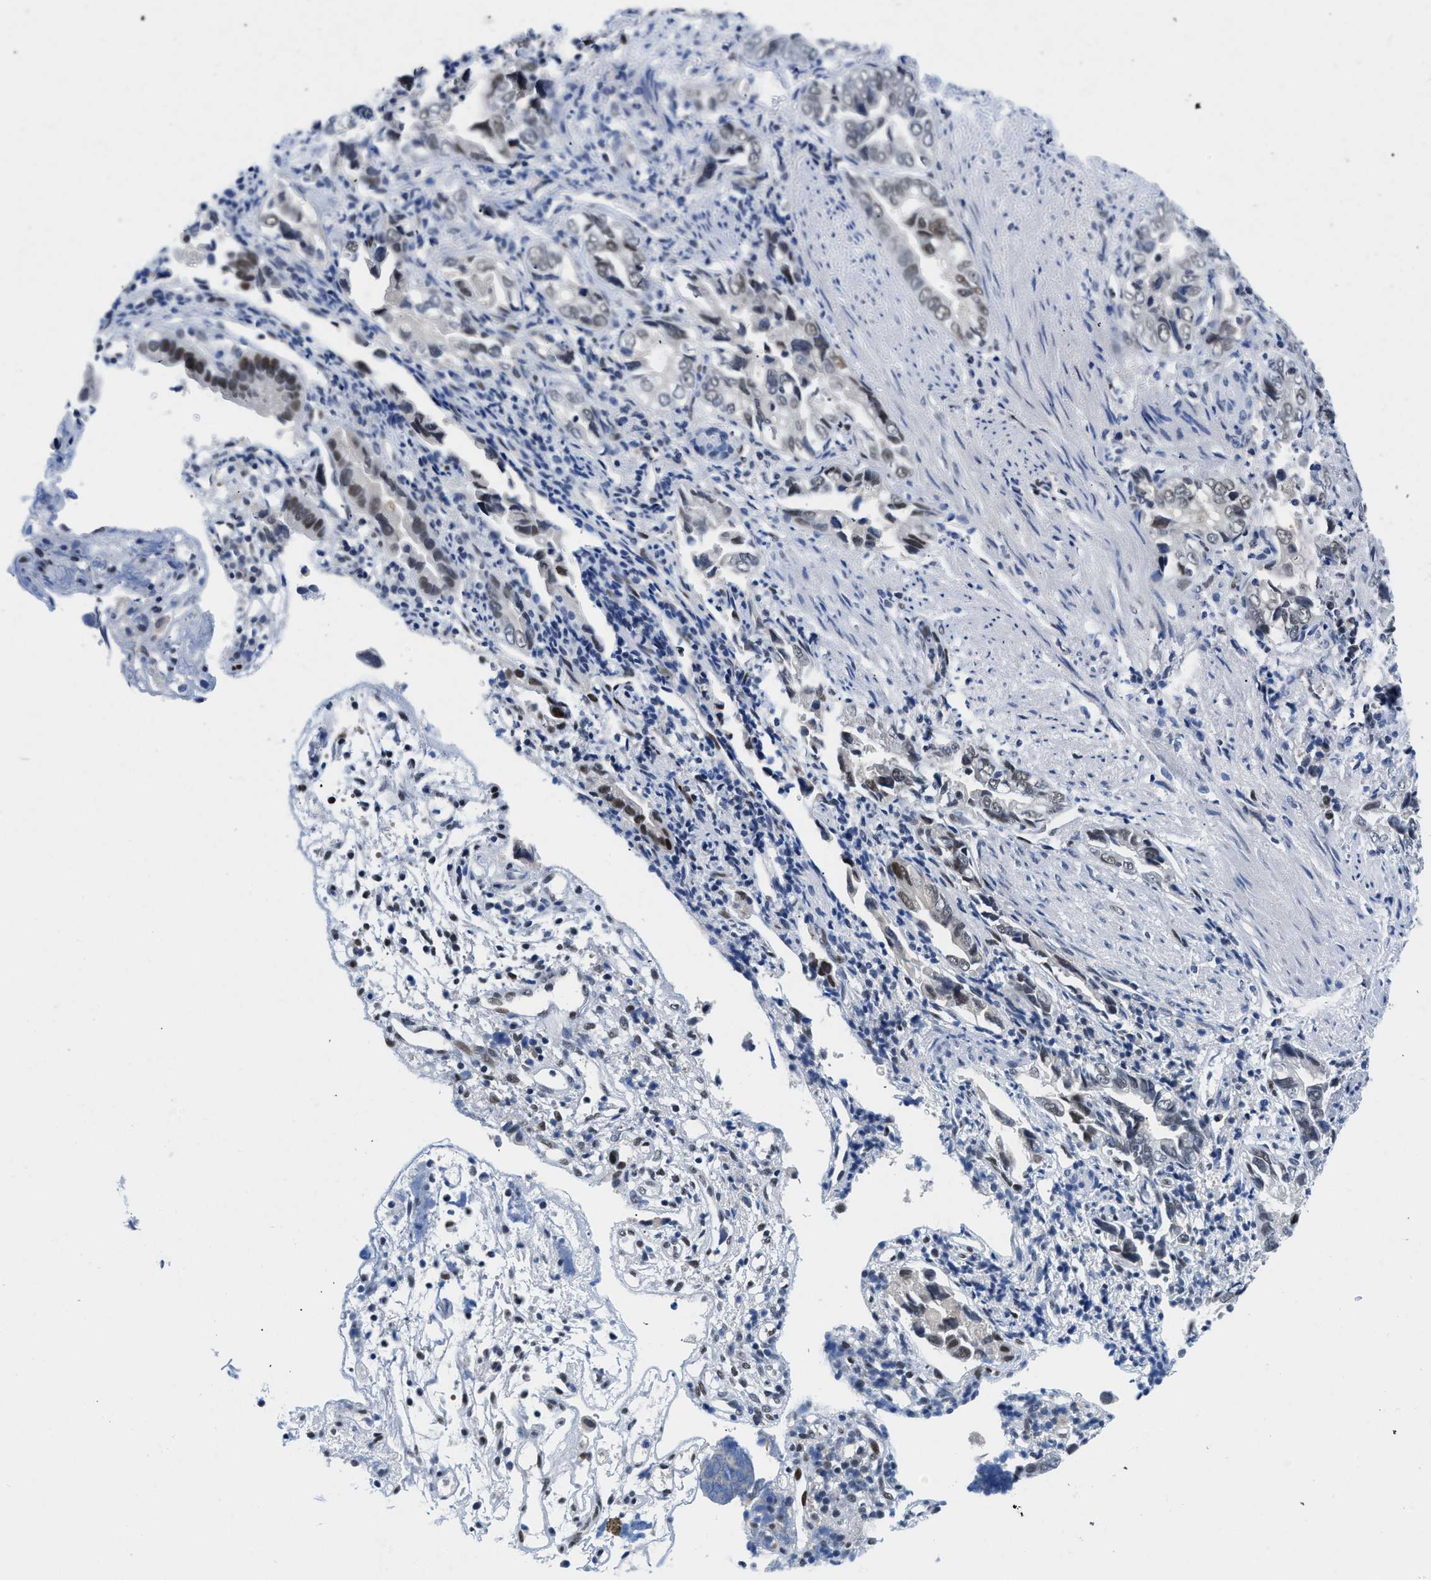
{"staining": {"intensity": "moderate", "quantity": "<25%", "location": "nuclear"}, "tissue": "liver cancer", "cell_type": "Tumor cells", "image_type": "cancer", "snomed": [{"axis": "morphology", "description": "Cholangiocarcinoma"}, {"axis": "topography", "description": "Liver"}], "caption": "High-magnification brightfield microscopy of liver cancer (cholangiocarcinoma) stained with DAB (3,3'-diaminobenzidine) (brown) and counterstained with hematoxylin (blue). tumor cells exhibit moderate nuclear positivity is identified in approximately<25% of cells. (DAB (3,3'-diaminobenzidine) IHC with brightfield microscopy, high magnification).", "gene": "SMARCAD1", "patient": {"sex": "female", "age": 79}}